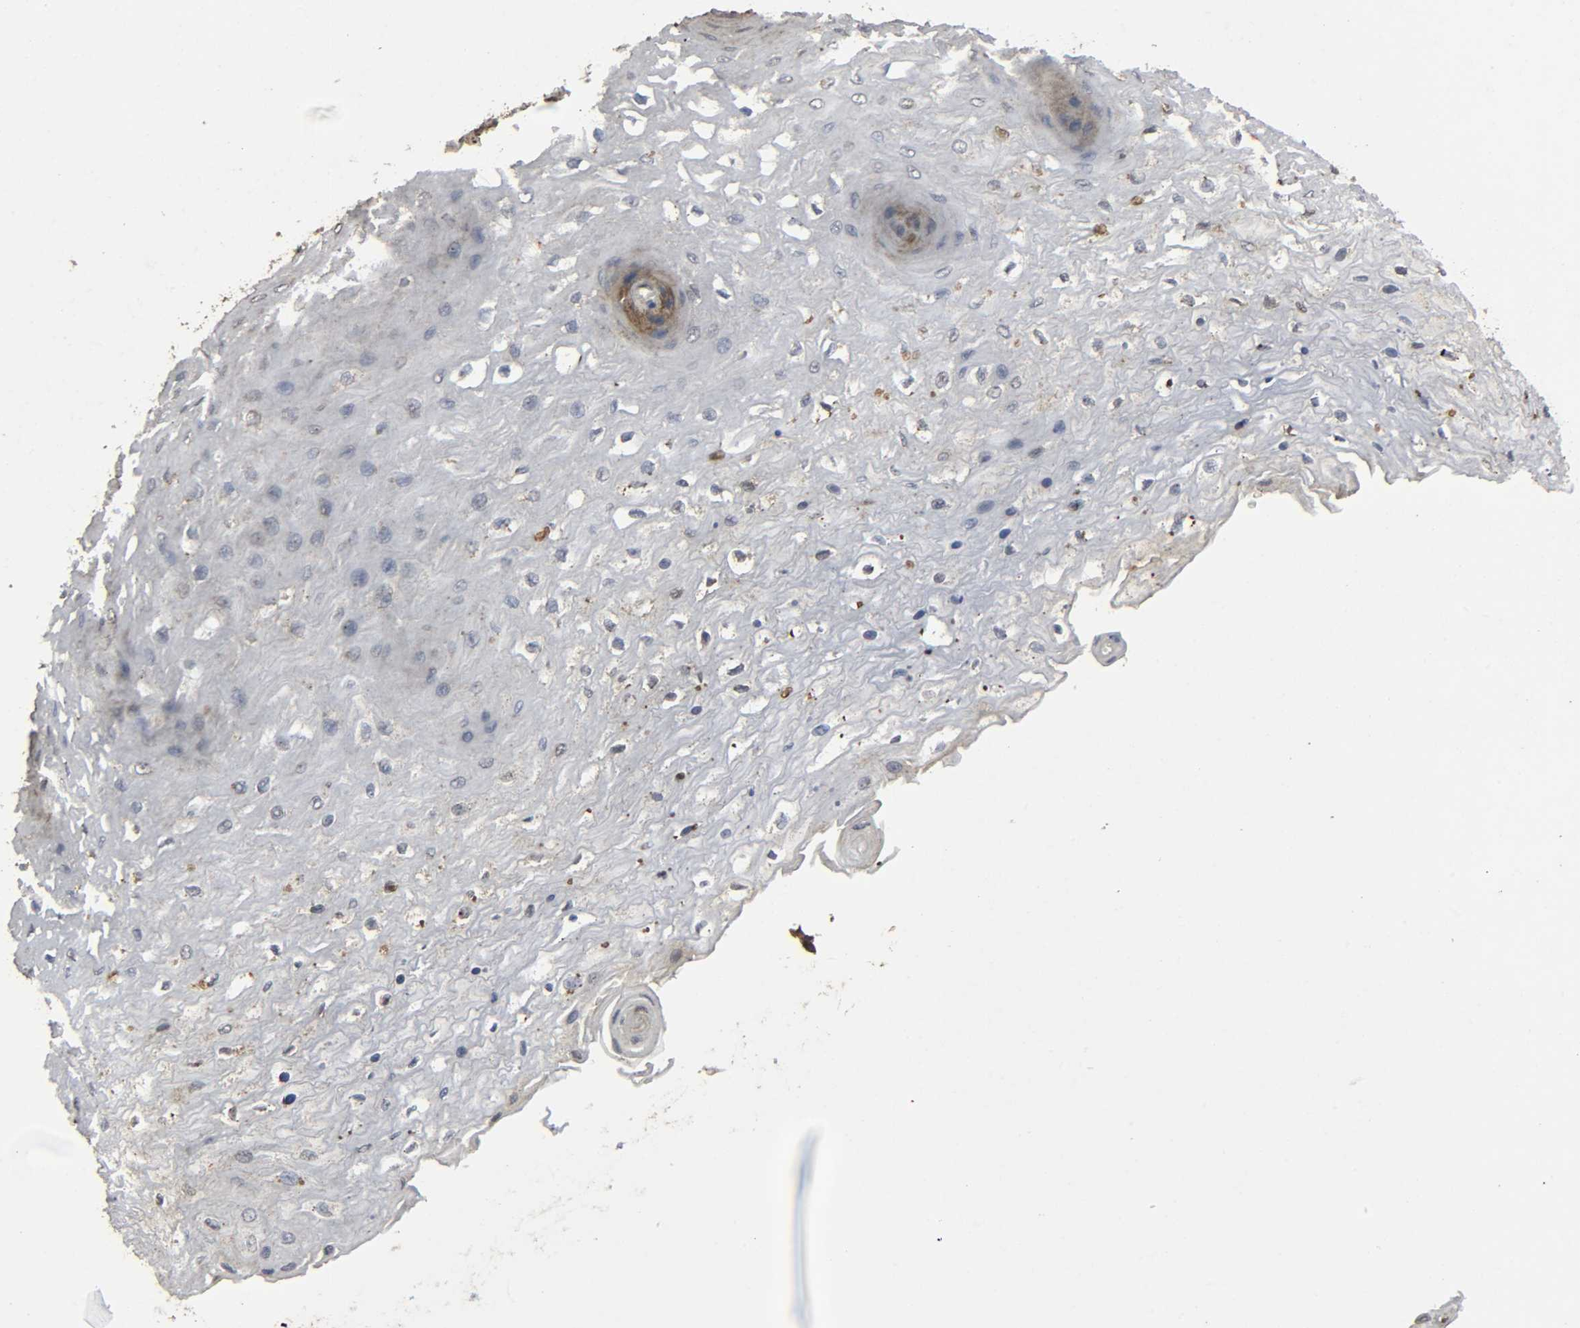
{"staining": {"intensity": "moderate", "quantity": "25%-75%", "location": "cytoplasmic/membranous"}, "tissue": "esophagus", "cell_type": "Squamous epithelial cells", "image_type": "normal", "snomed": [{"axis": "morphology", "description": "Normal tissue, NOS"}, {"axis": "topography", "description": "Esophagus"}], "caption": "Moderate cytoplasmic/membranous staining is identified in approximately 25%-75% of squamous epithelial cells in unremarkable esophagus.", "gene": "DDX6", "patient": {"sex": "female", "age": 72}}